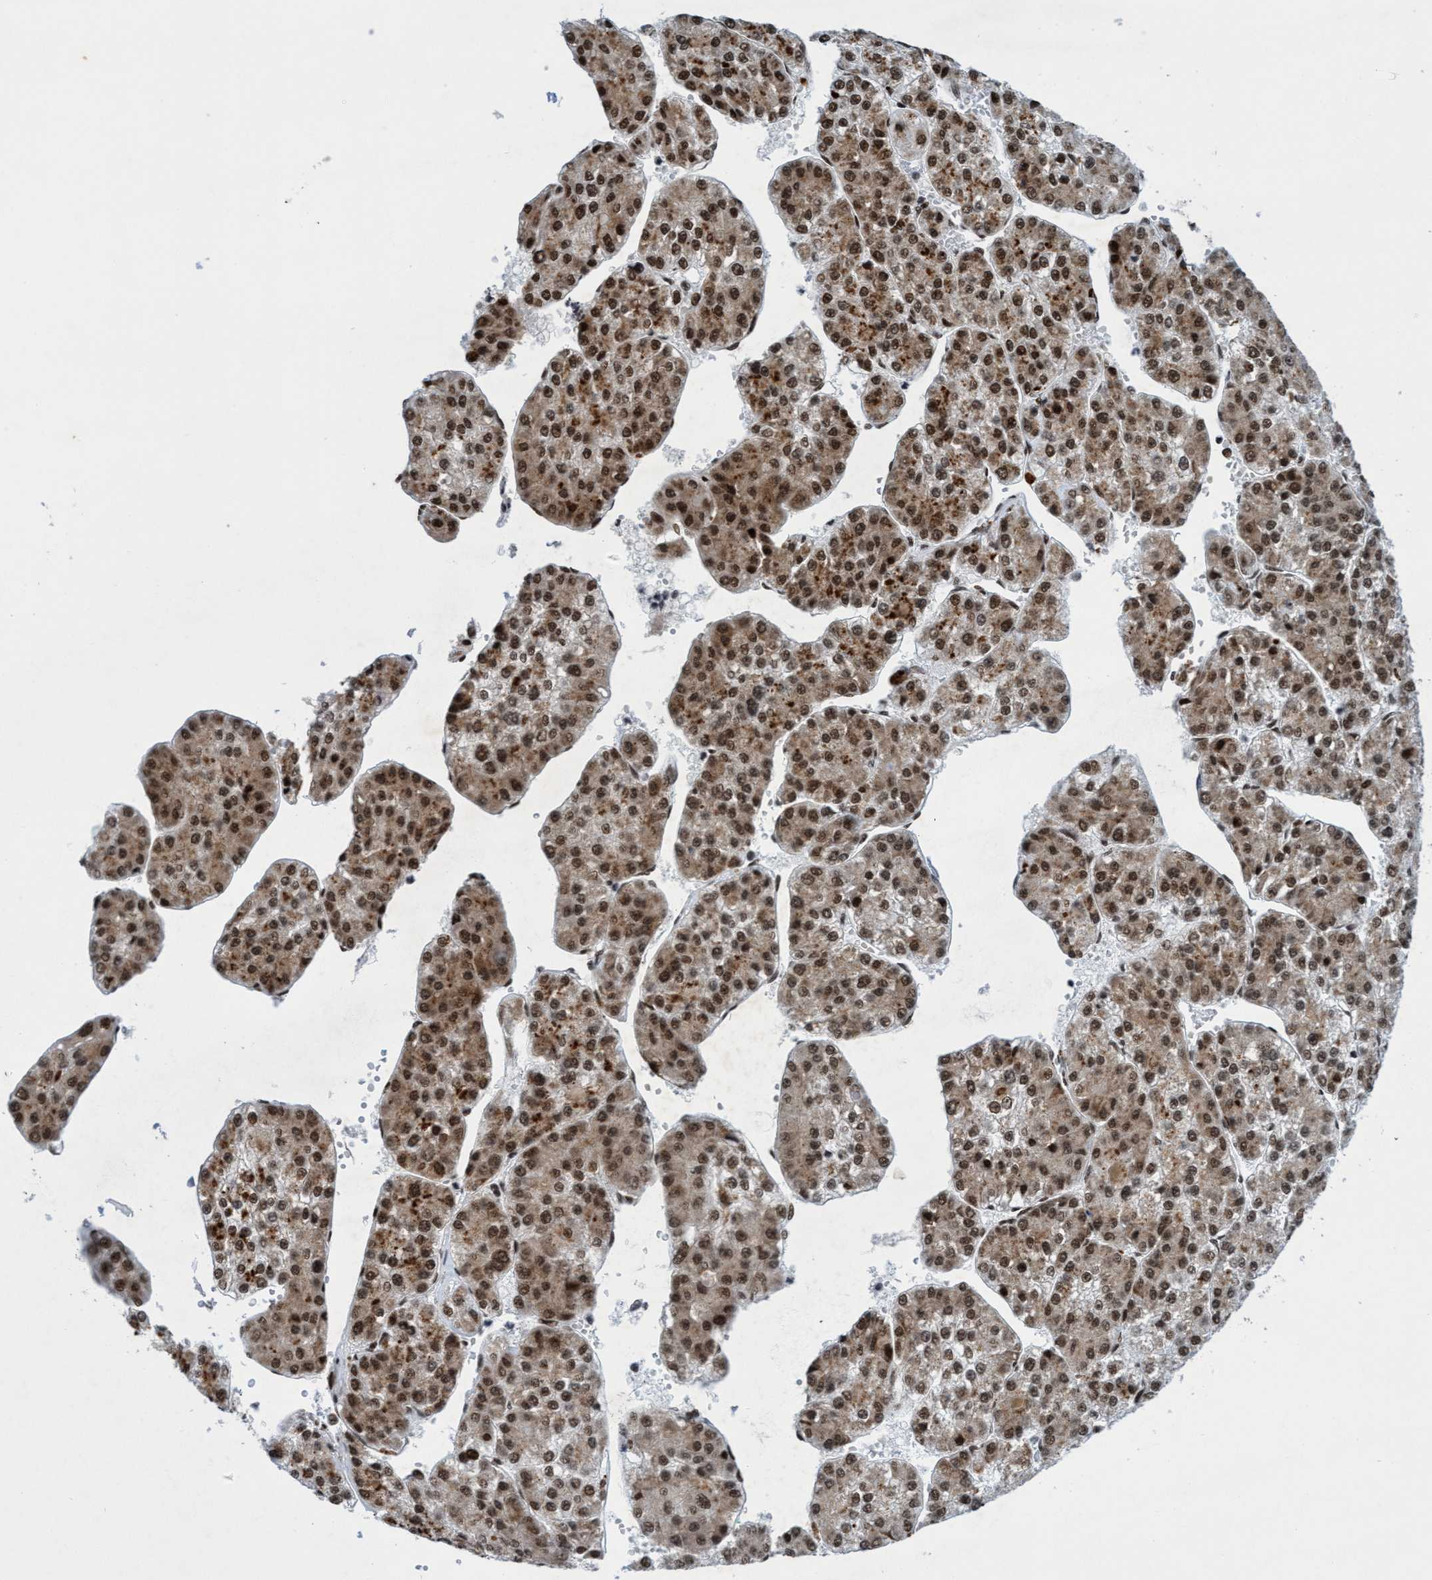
{"staining": {"intensity": "moderate", "quantity": ">75%", "location": "cytoplasmic/membranous,nuclear"}, "tissue": "liver cancer", "cell_type": "Tumor cells", "image_type": "cancer", "snomed": [{"axis": "morphology", "description": "Carcinoma, Hepatocellular, NOS"}, {"axis": "topography", "description": "Liver"}], "caption": "A medium amount of moderate cytoplasmic/membranous and nuclear staining is seen in approximately >75% of tumor cells in liver hepatocellular carcinoma tissue.", "gene": "GLT6D1", "patient": {"sex": "female", "age": 73}}